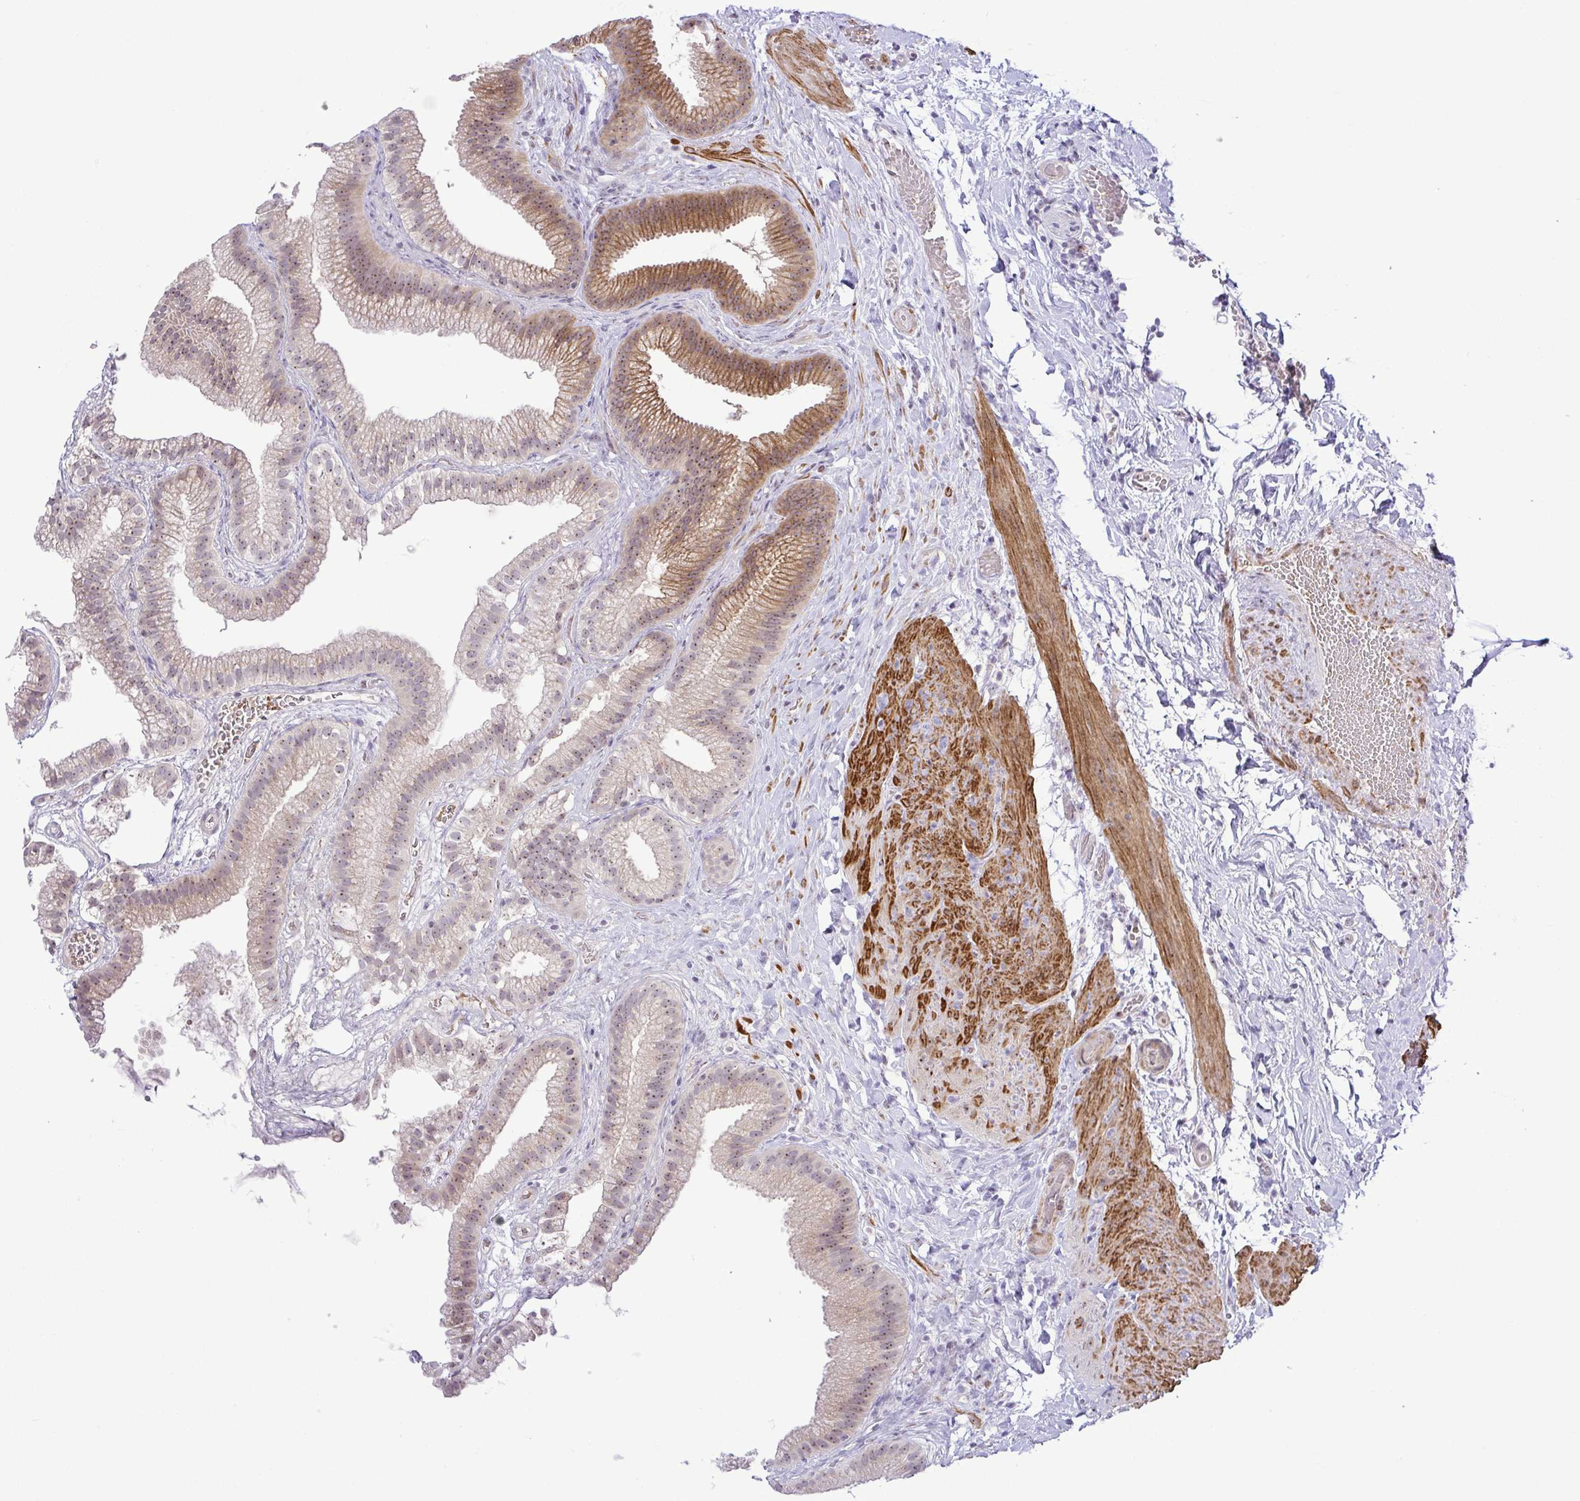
{"staining": {"intensity": "moderate", "quantity": "<25%", "location": "cytoplasmic/membranous,nuclear"}, "tissue": "gallbladder", "cell_type": "Glandular cells", "image_type": "normal", "snomed": [{"axis": "morphology", "description": "Normal tissue, NOS"}, {"axis": "topography", "description": "Gallbladder"}], "caption": "Immunohistochemistry photomicrograph of benign gallbladder: human gallbladder stained using IHC displays low levels of moderate protein expression localized specifically in the cytoplasmic/membranous,nuclear of glandular cells, appearing as a cytoplasmic/membranous,nuclear brown color.", "gene": "RSL24D1", "patient": {"sex": "female", "age": 63}}